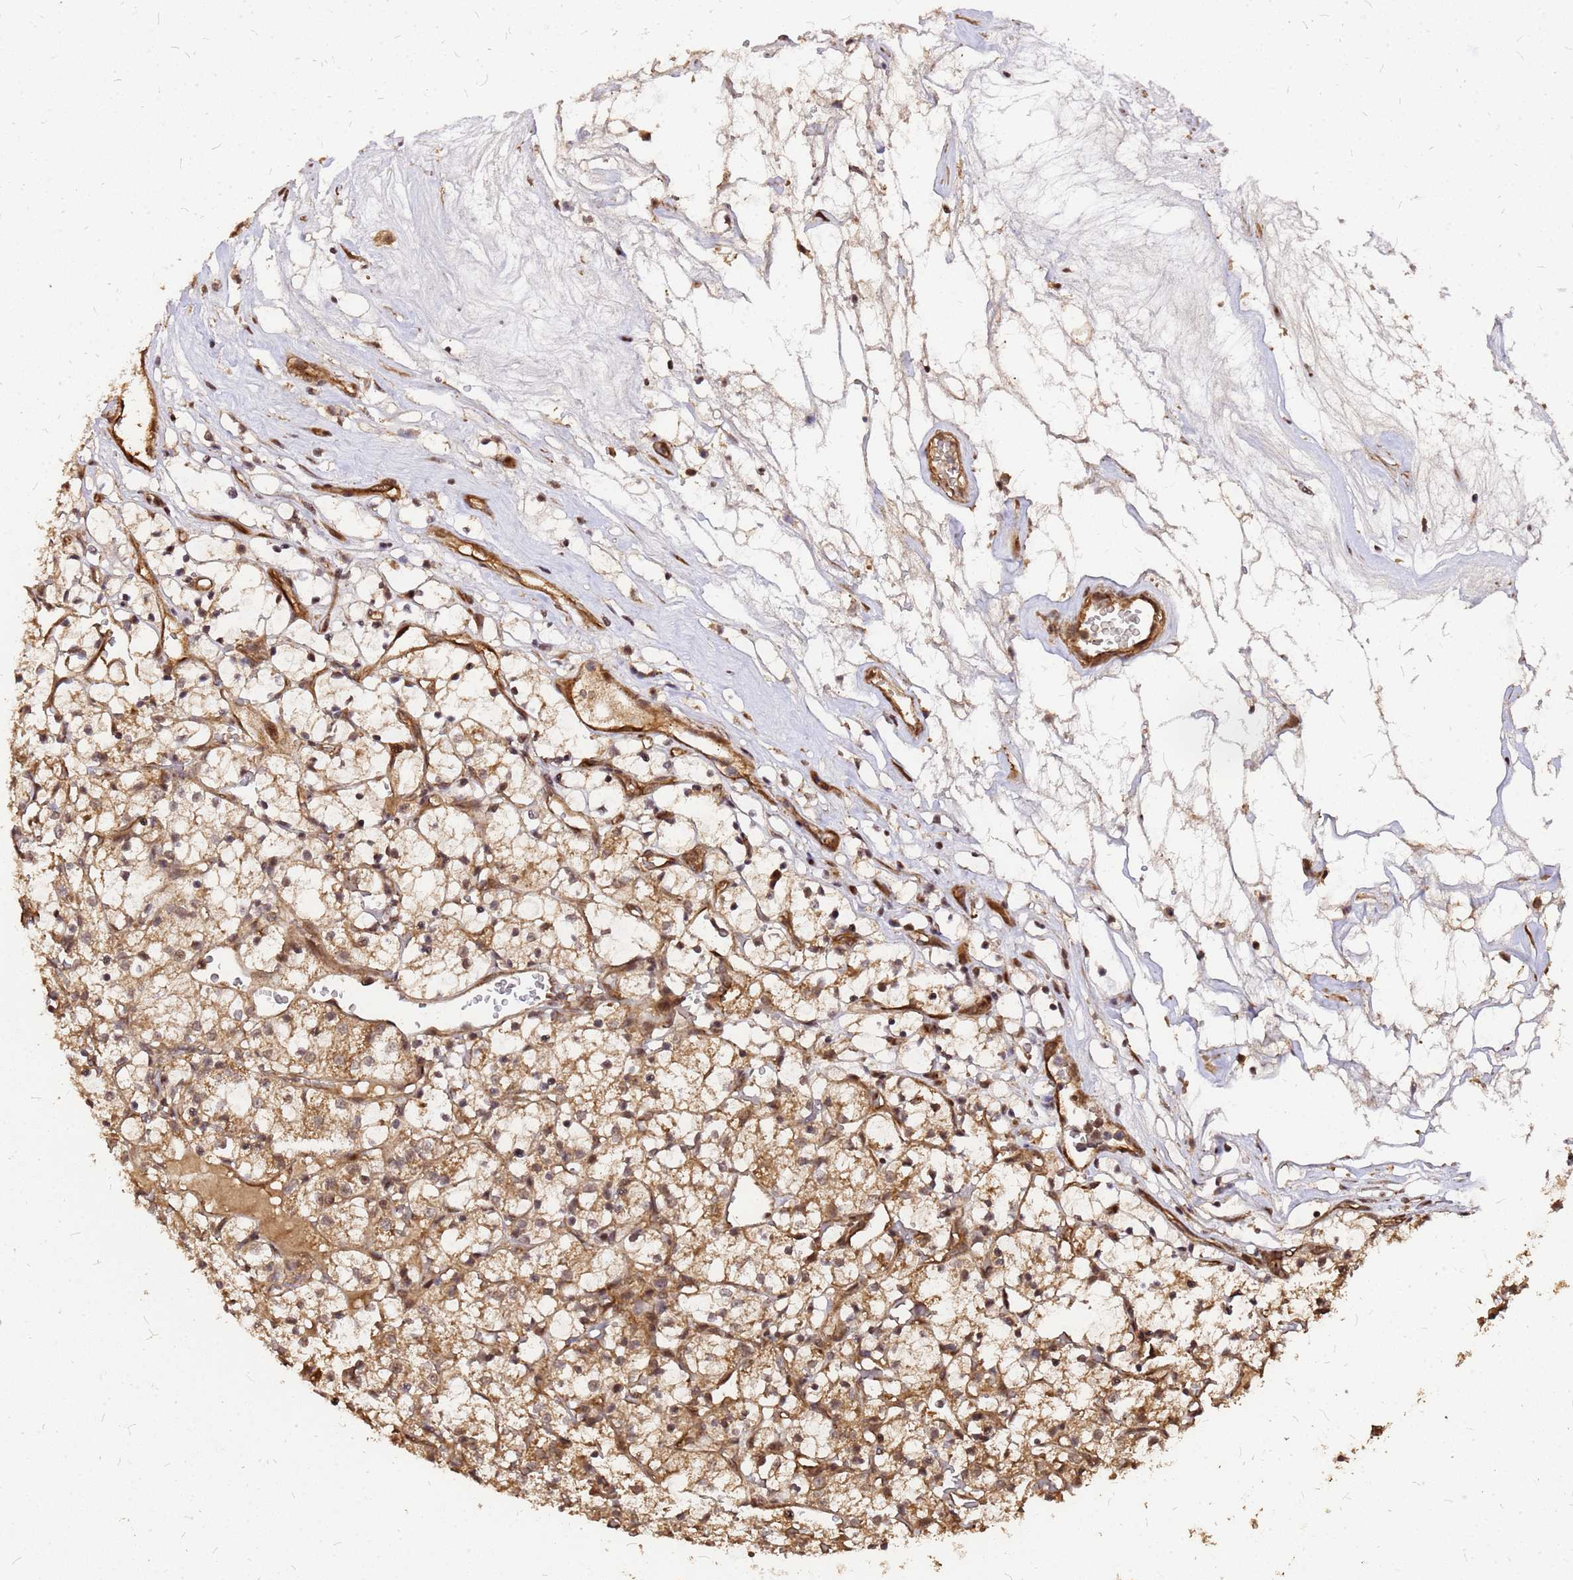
{"staining": {"intensity": "moderate", "quantity": ">75%", "location": "cytoplasmic/membranous"}, "tissue": "renal cancer", "cell_type": "Tumor cells", "image_type": "cancer", "snomed": [{"axis": "morphology", "description": "Adenocarcinoma, NOS"}, {"axis": "topography", "description": "Kidney"}], "caption": "The immunohistochemical stain highlights moderate cytoplasmic/membranous staining in tumor cells of renal cancer (adenocarcinoma) tissue.", "gene": "GPATCH8", "patient": {"sex": "female", "age": 69}}